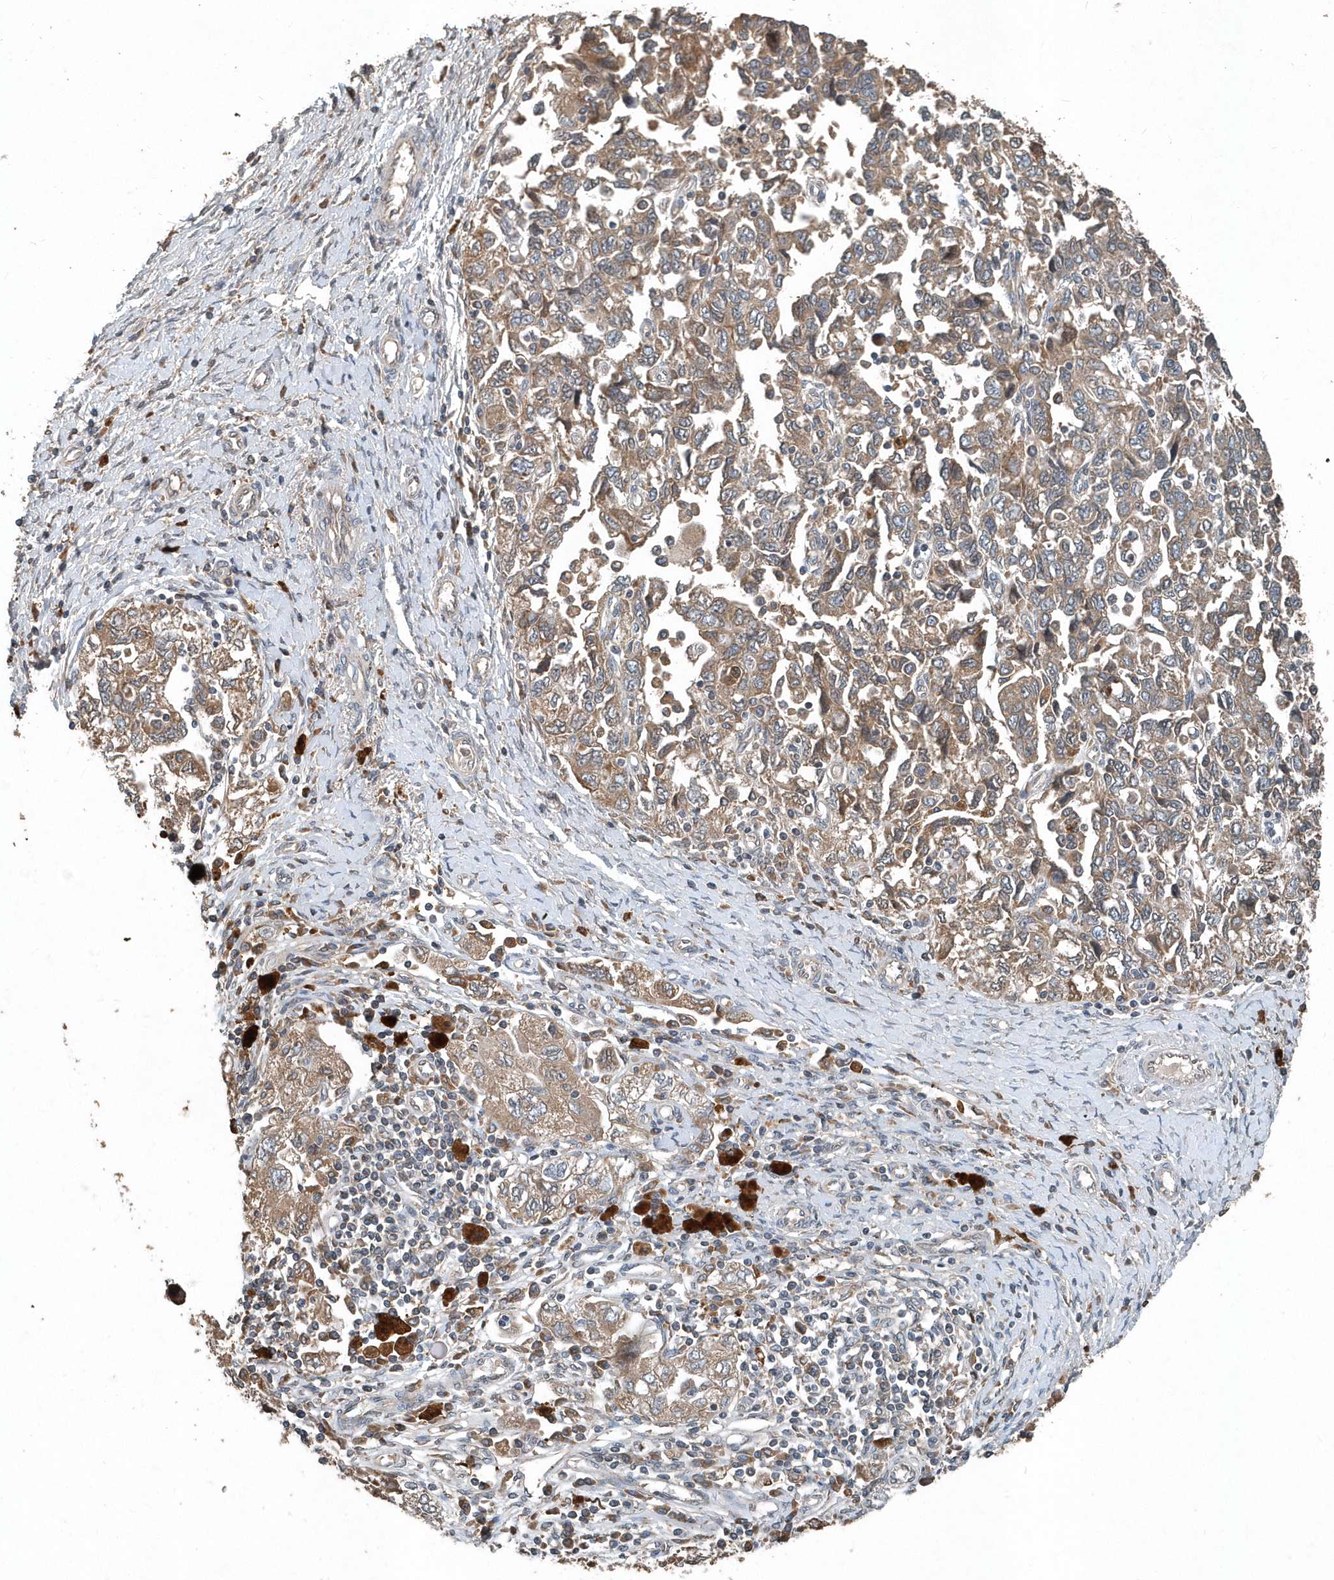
{"staining": {"intensity": "moderate", "quantity": ">75%", "location": "cytoplasmic/membranous"}, "tissue": "ovarian cancer", "cell_type": "Tumor cells", "image_type": "cancer", "snomed": [{"axis": "morphology", "description": "Carcinoma, NOS"}, {"axis": "morphology", "description": "Cystadenocarcinoma, serous, NOS"}, {"axis": "topography", "description": "Ovary"}], "caption": "Ovarian cancer (serous cystadenocarcinoma) stained for a protein (brown) displays moderate cytoplasmic/membranous positive staining in approximately >75% of tumor cells.", "gene": "SCFD2", "patient": {"sex": "female", "age": 69}}